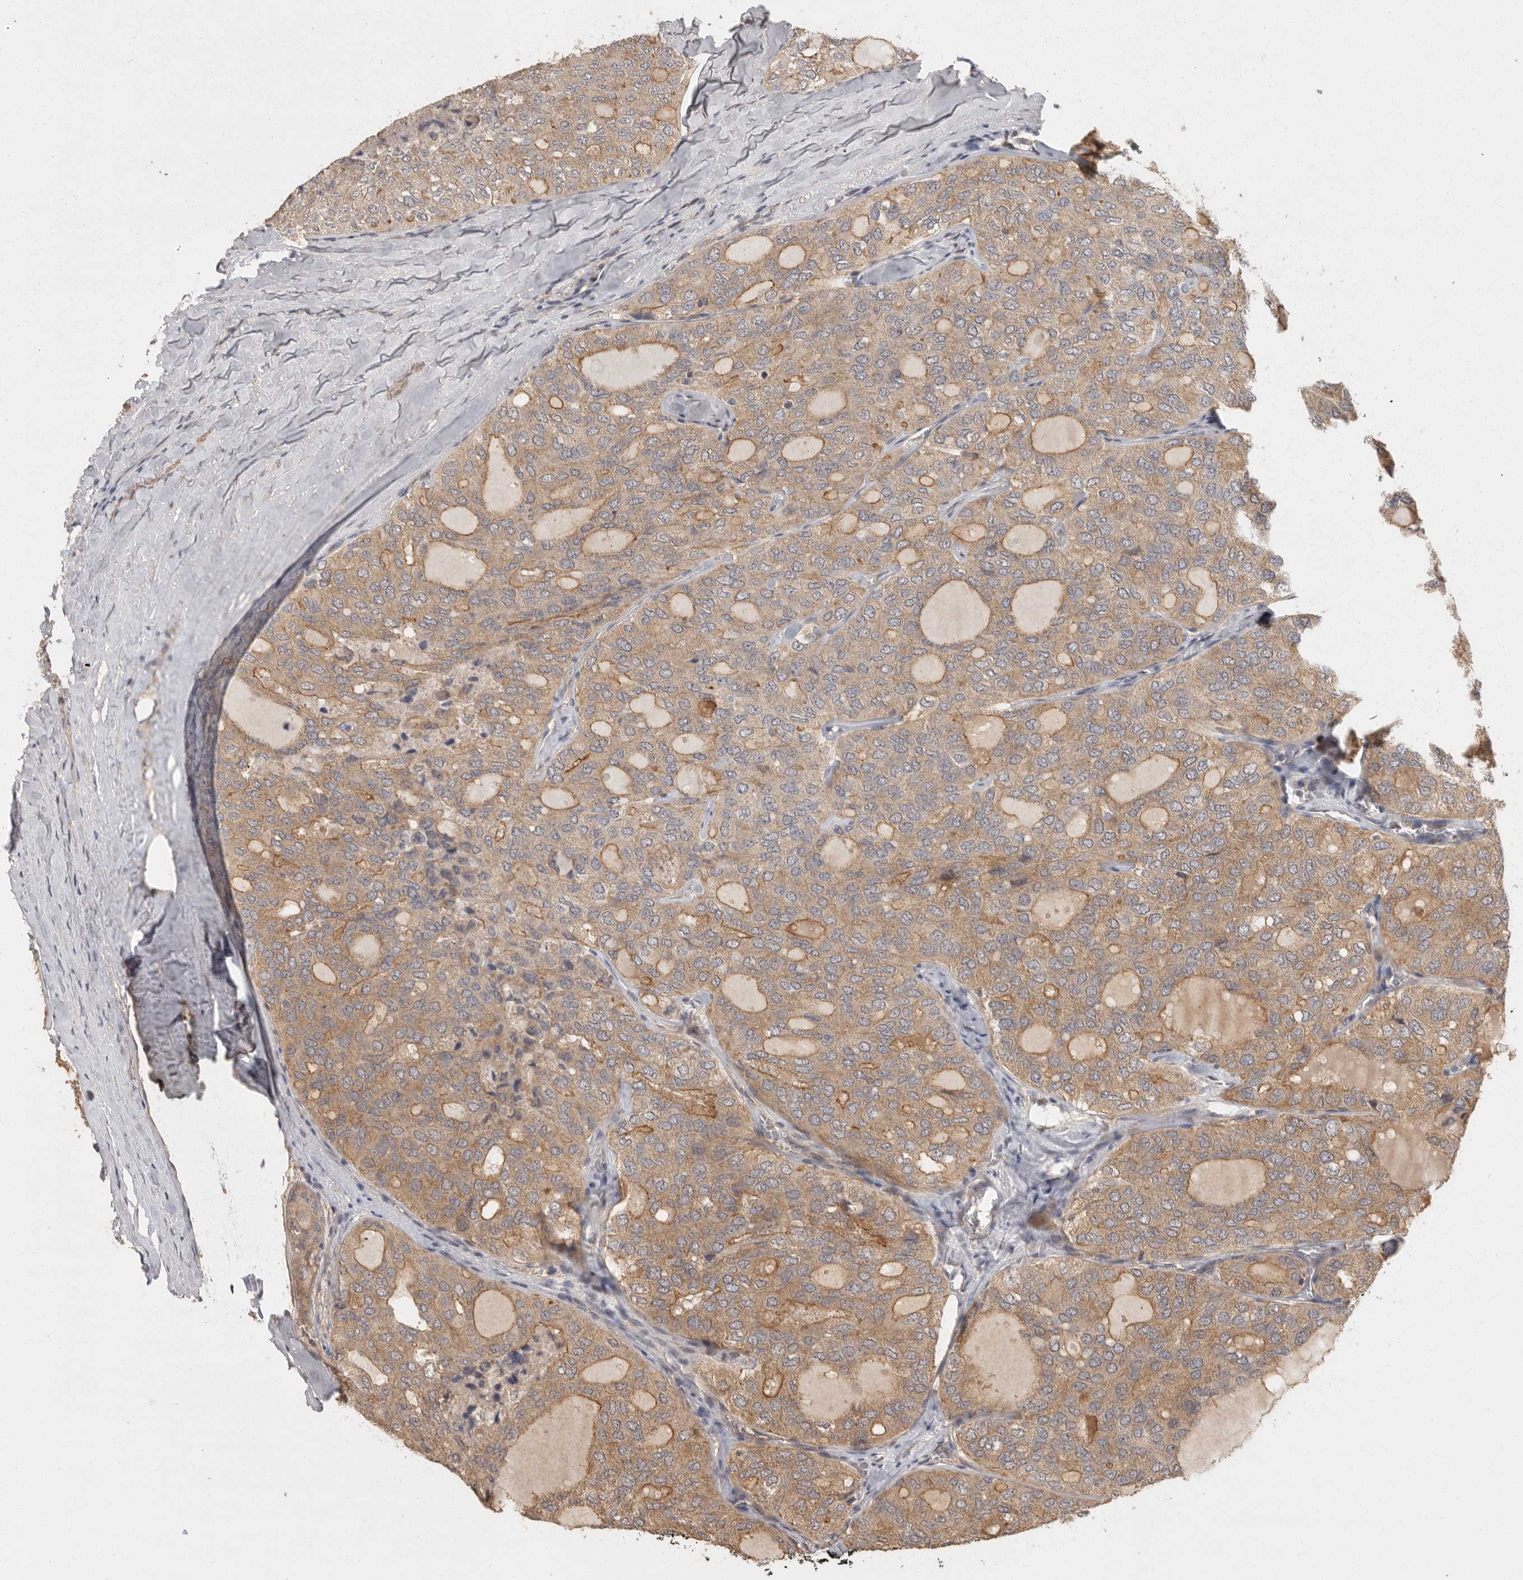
{"staining": {"intensity": "moderate", "quantity": ">75%", "location": "cytoplasmic/membranous"}, "tissue": "thyroid cancer", "cell_type": "Tumor cells", "image_type": "cancer", "snomed": [{"axis": "morphology", "description": "Follicular adenoma carcinoma, NOS"}, {"axis": "topography", "description": "Thyroid gland"}], "caption": "Tumor cells exhibit medium levels of moderate cytoplasmic/membranous expression in approximately >75% of cells in thyroid cancer (follicular adenoma carcinoma). (IHC, brightfield microscopy, high magnification).", "gene": "BAIAP2", "patient": {"sex": "male", "age": 75}}